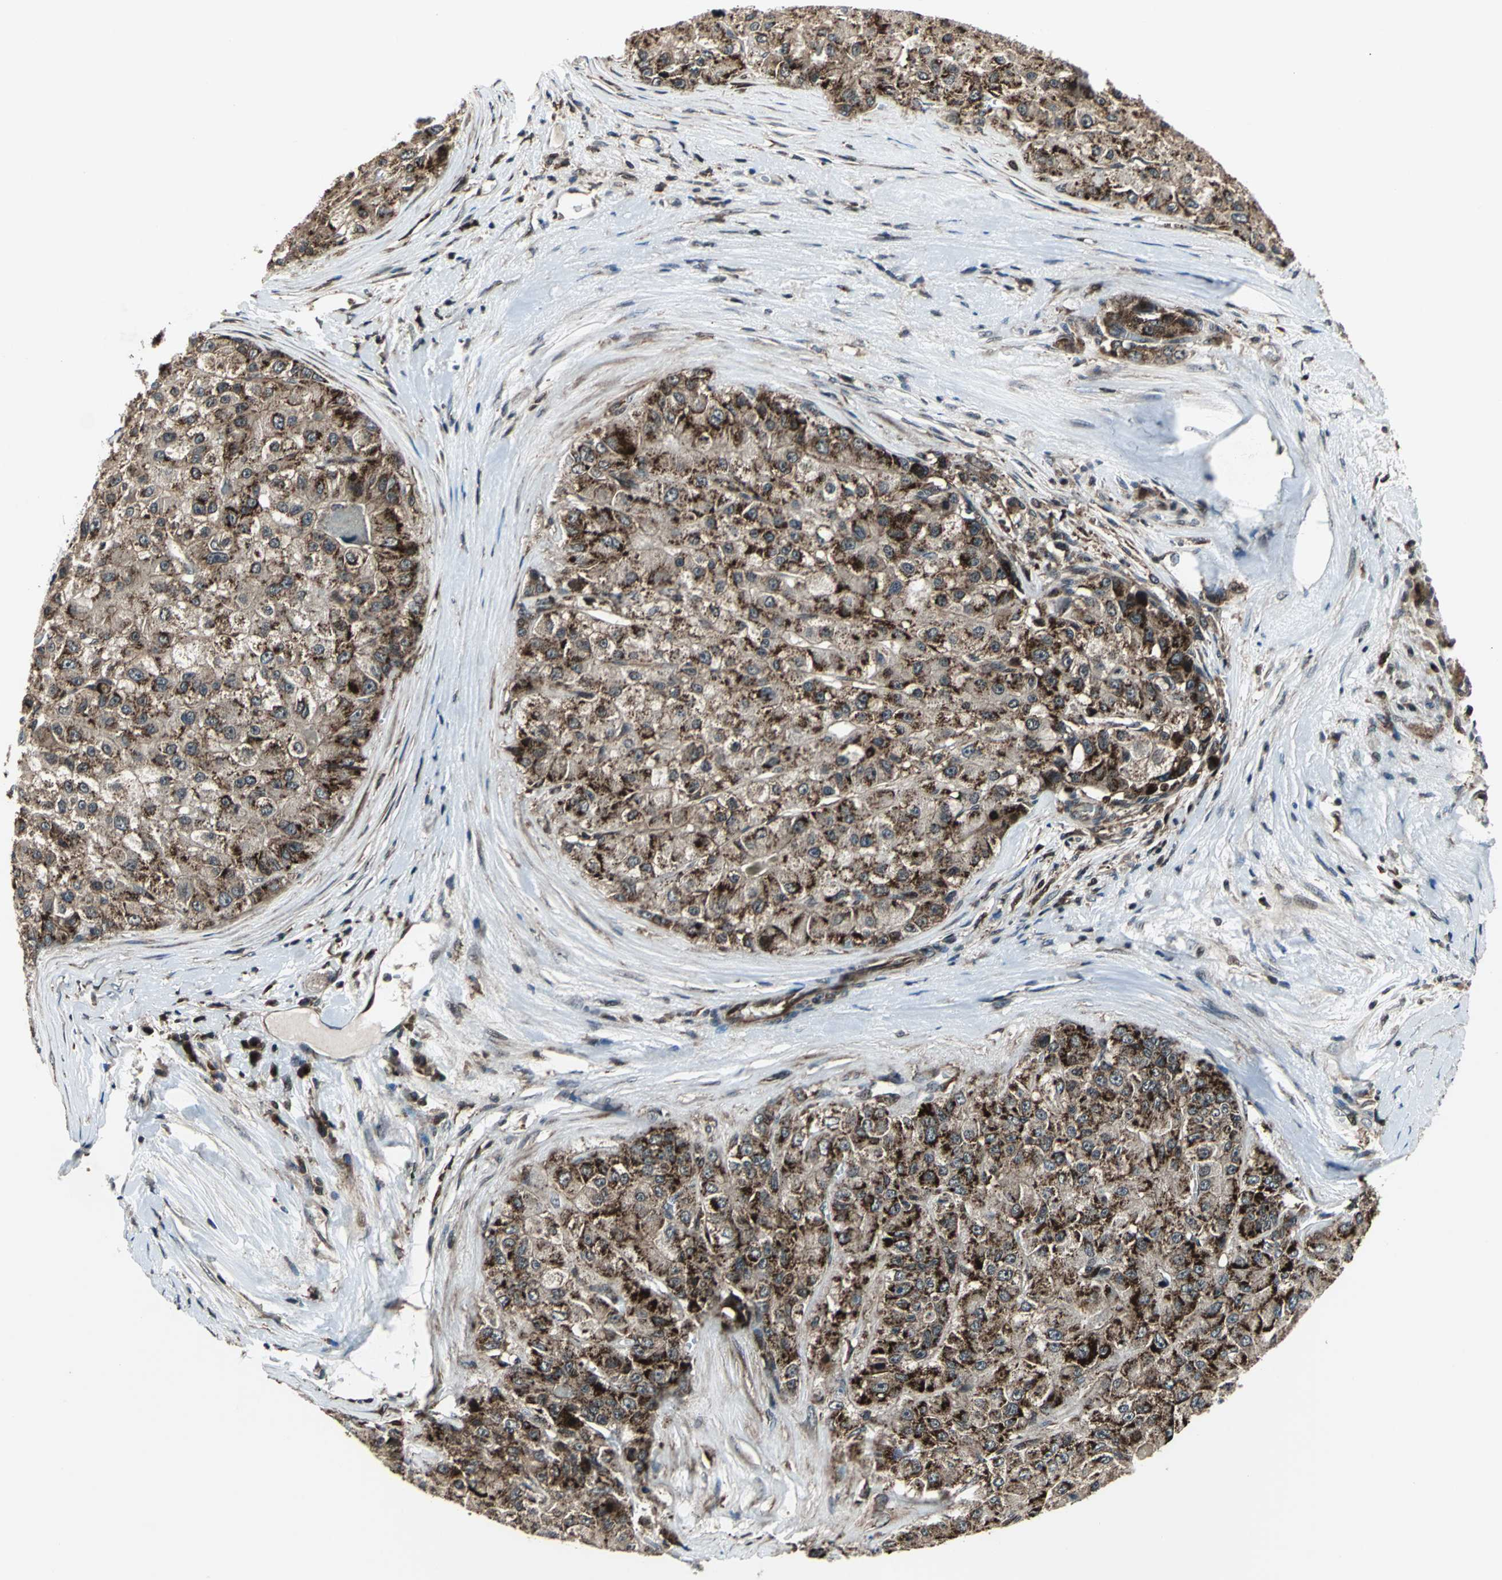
{"staining": {"intensity": "strong", "quantity": ">75%", "location": "cytoplasmic/membranous"}, "tissue": "liver cancer", "cell_type": "Tumor cells", "image_type": "cancer", "snomed": [{"axis": "morphology", "description": "Carcinoma, Hepatocellular, NOS"}, {"axis": "topography", "description": "Liver"}], "caption": "An IHC image of neoplastic tissue is shown. Protein staining in brown shows strong cytoplasmic/membranous positivity in liver hepatocellular carcinoma within tumor cells.", "gene": "AATF", "patient": {"sex": "male", "age": 80}}